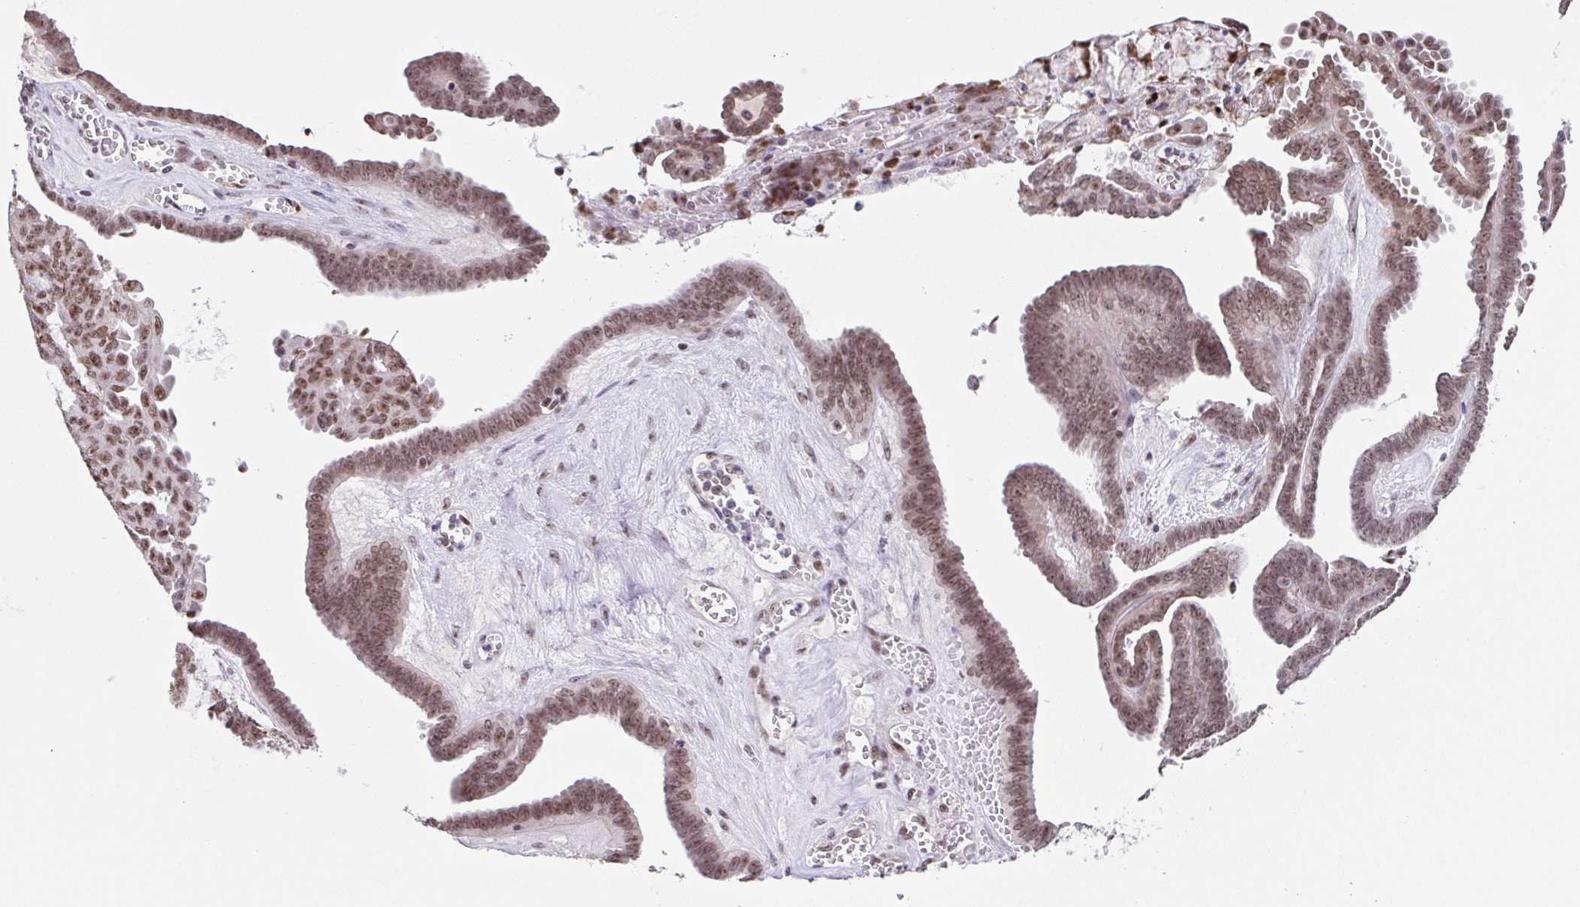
{"staining": {"intensity": "moderate", "quantity": ">75%", "location": "nuclear"}, "tissue": "ovarian cancer", "cell_type": "Tumor cells", "image_type": "cancer", "snomed": [{"axis": "morphology", "description": "Cystadenocarcinoma, serous, NOS"}, {"axis": "topography", "description": "Ovary"}], "caption": "Human ovarian serous cystadenocarcinoma stained for a protein (brown) exhibits moderate nuclear positive expression in approximately >75% of tumor cells.", "gene": "ZNF800", "patient": {"sex": "female", "age": 71}}